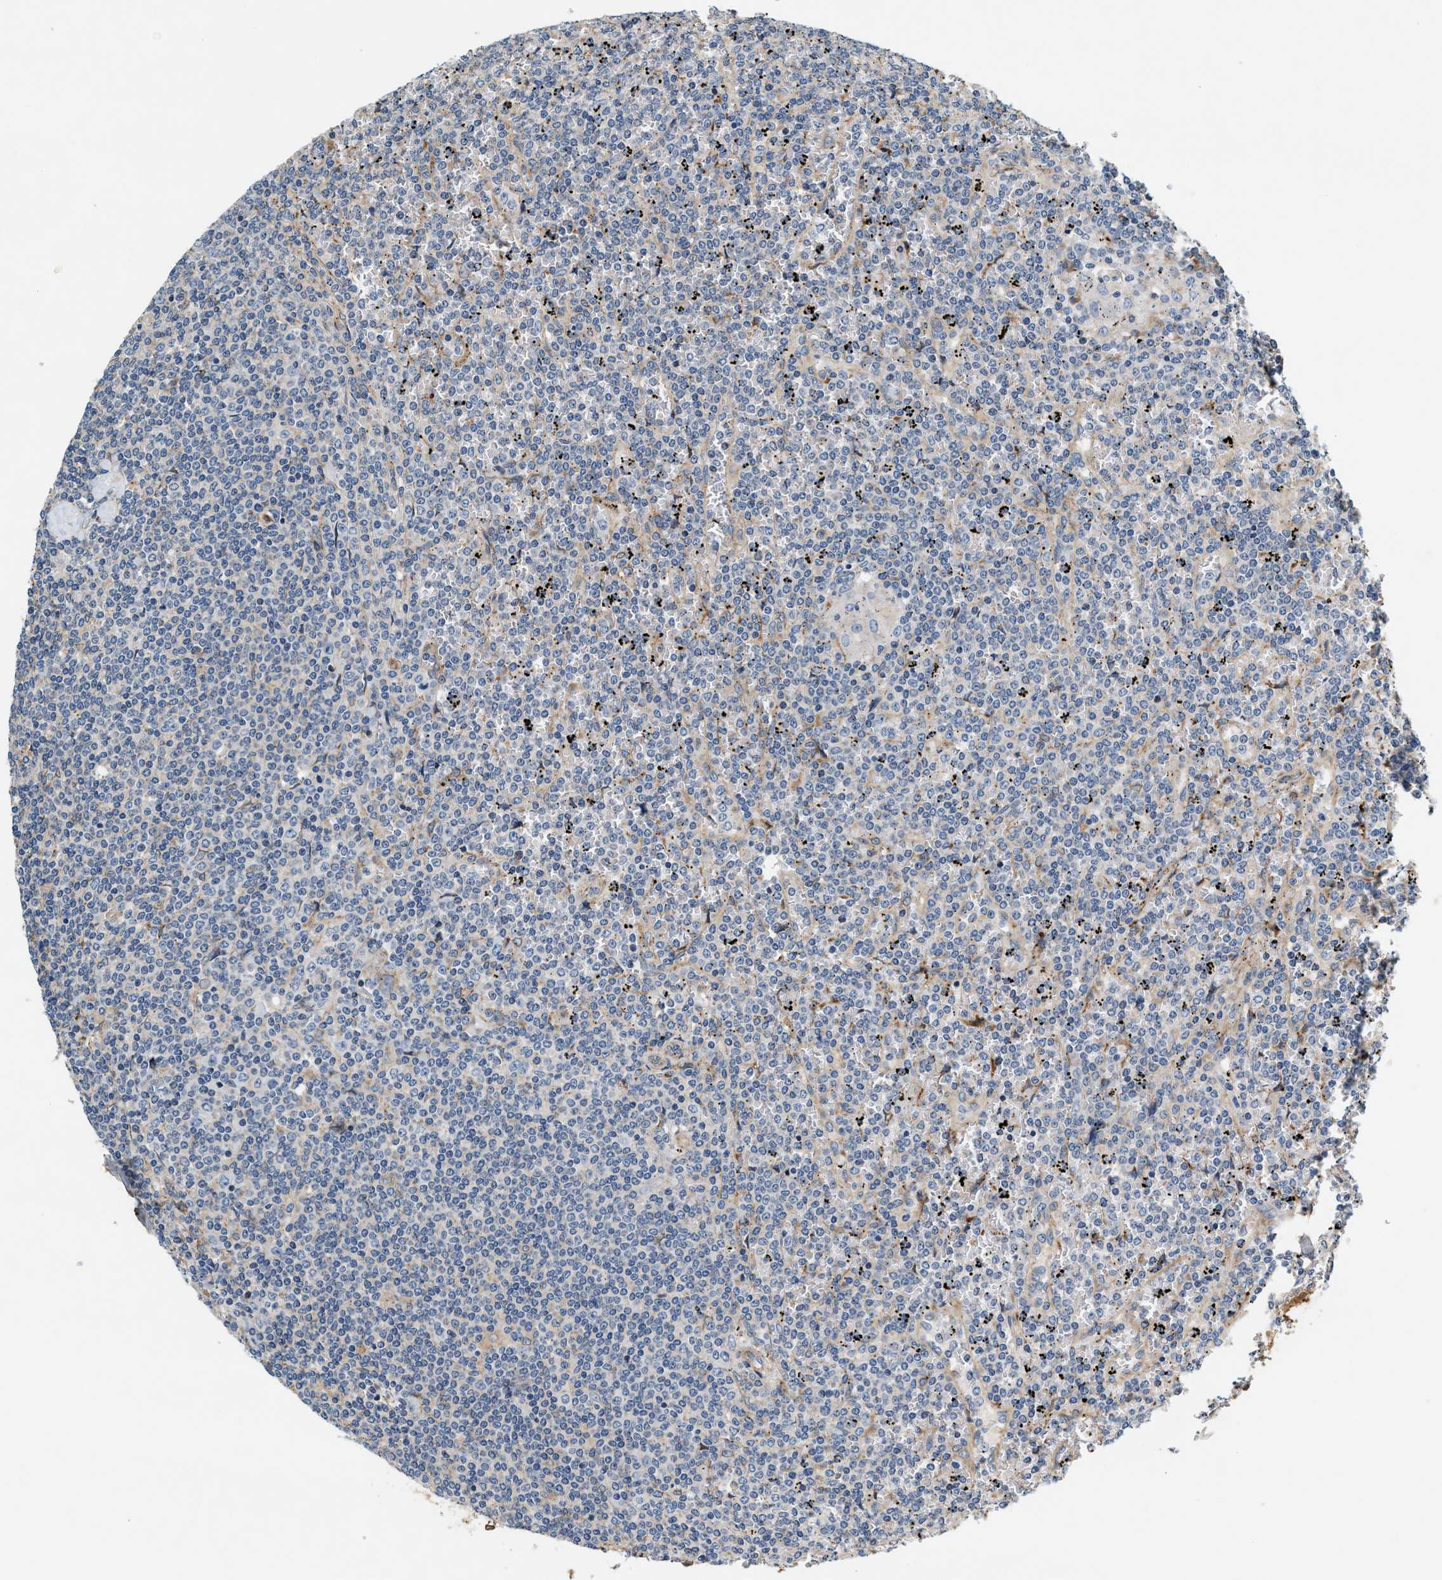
{"staining": {"intensity": "negative", "quantity": "none", "location": "none"}, "tissue": "lymphoma", "cell_type": "Tumor cells", "image_type": "cancer", "snomed": [{"axis": "morphology", "description": "Malignant lymphoma, non-Hodgkin's type, Low grade"}, {"axis": "topography", "description": "Spleen"}], "caption": "Lymphoma was stained to show a protein in brown. There is no significant staining in tumor cells. (IHC, brightfield microscopy, high magnification).", "gene": "DUSP10", "patient": {"sex": "female", "age": 19}}